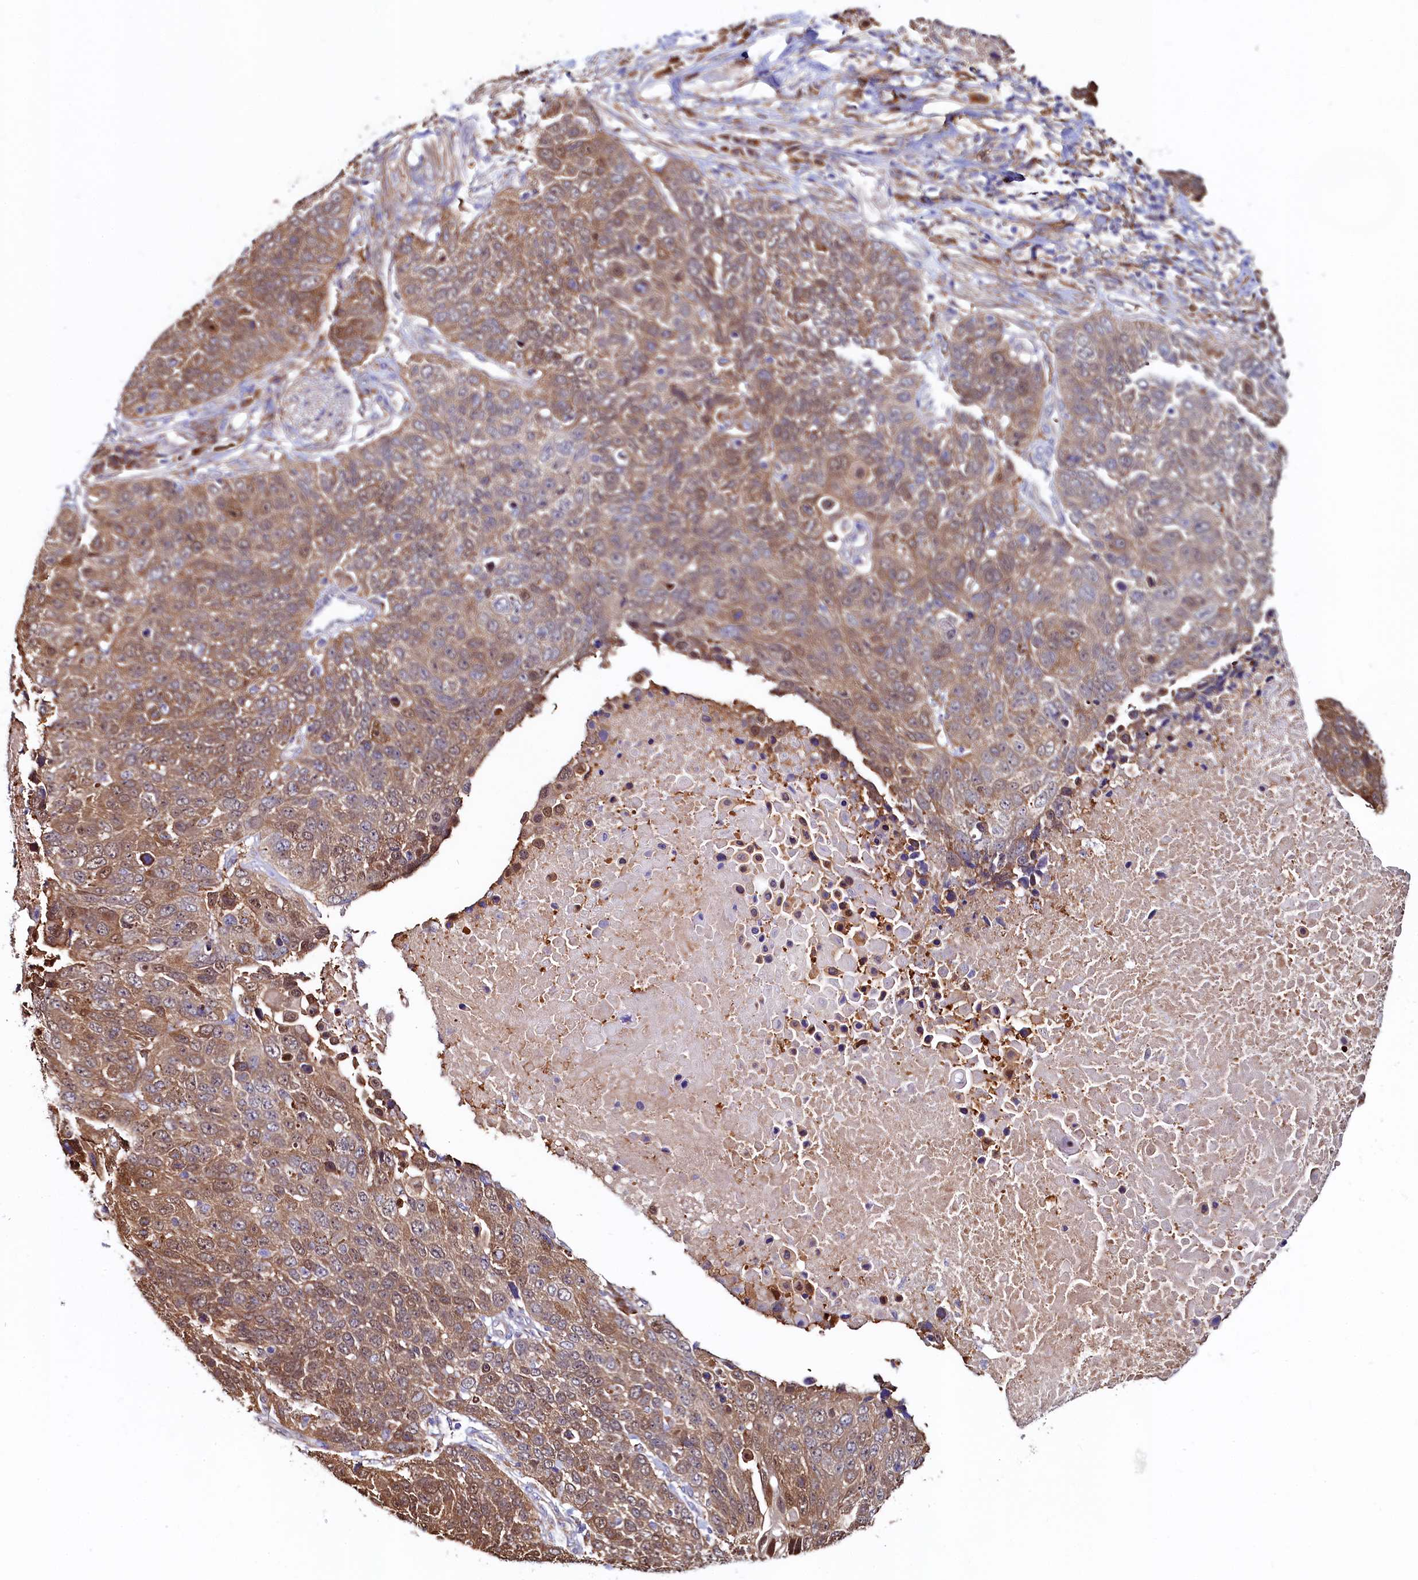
{"staining": {"intensity": "moderate", "quantity": ">75%", "location": "cytoplasmic/membranous"}, "tissue": "lung cancer", "cell_type": "Tumor cells", "image_type": "cancer", "snomed": [{"axis": "morphology", "description": "Normal tissue, NOS"}, {"axis": "morphology", "description": "Squamous cell carcinoma, NOS"}, {"axis": "topography", "description": "Lymph node"}, {"axis": "topography", "description": "Lung"}], "caption": "Immunohistochemical staining of squamous cell carcinoma (lung) exhibits medium levels of moderate cytoplasmic/membranous protein expression in about >75% of tumor cells. (DAB (3,3'-diaminobenzidine) IHC with brightfield microscopy, high magnification).", "gene": "ASTE1", "patient": {"sex": "male", "age": 66}}